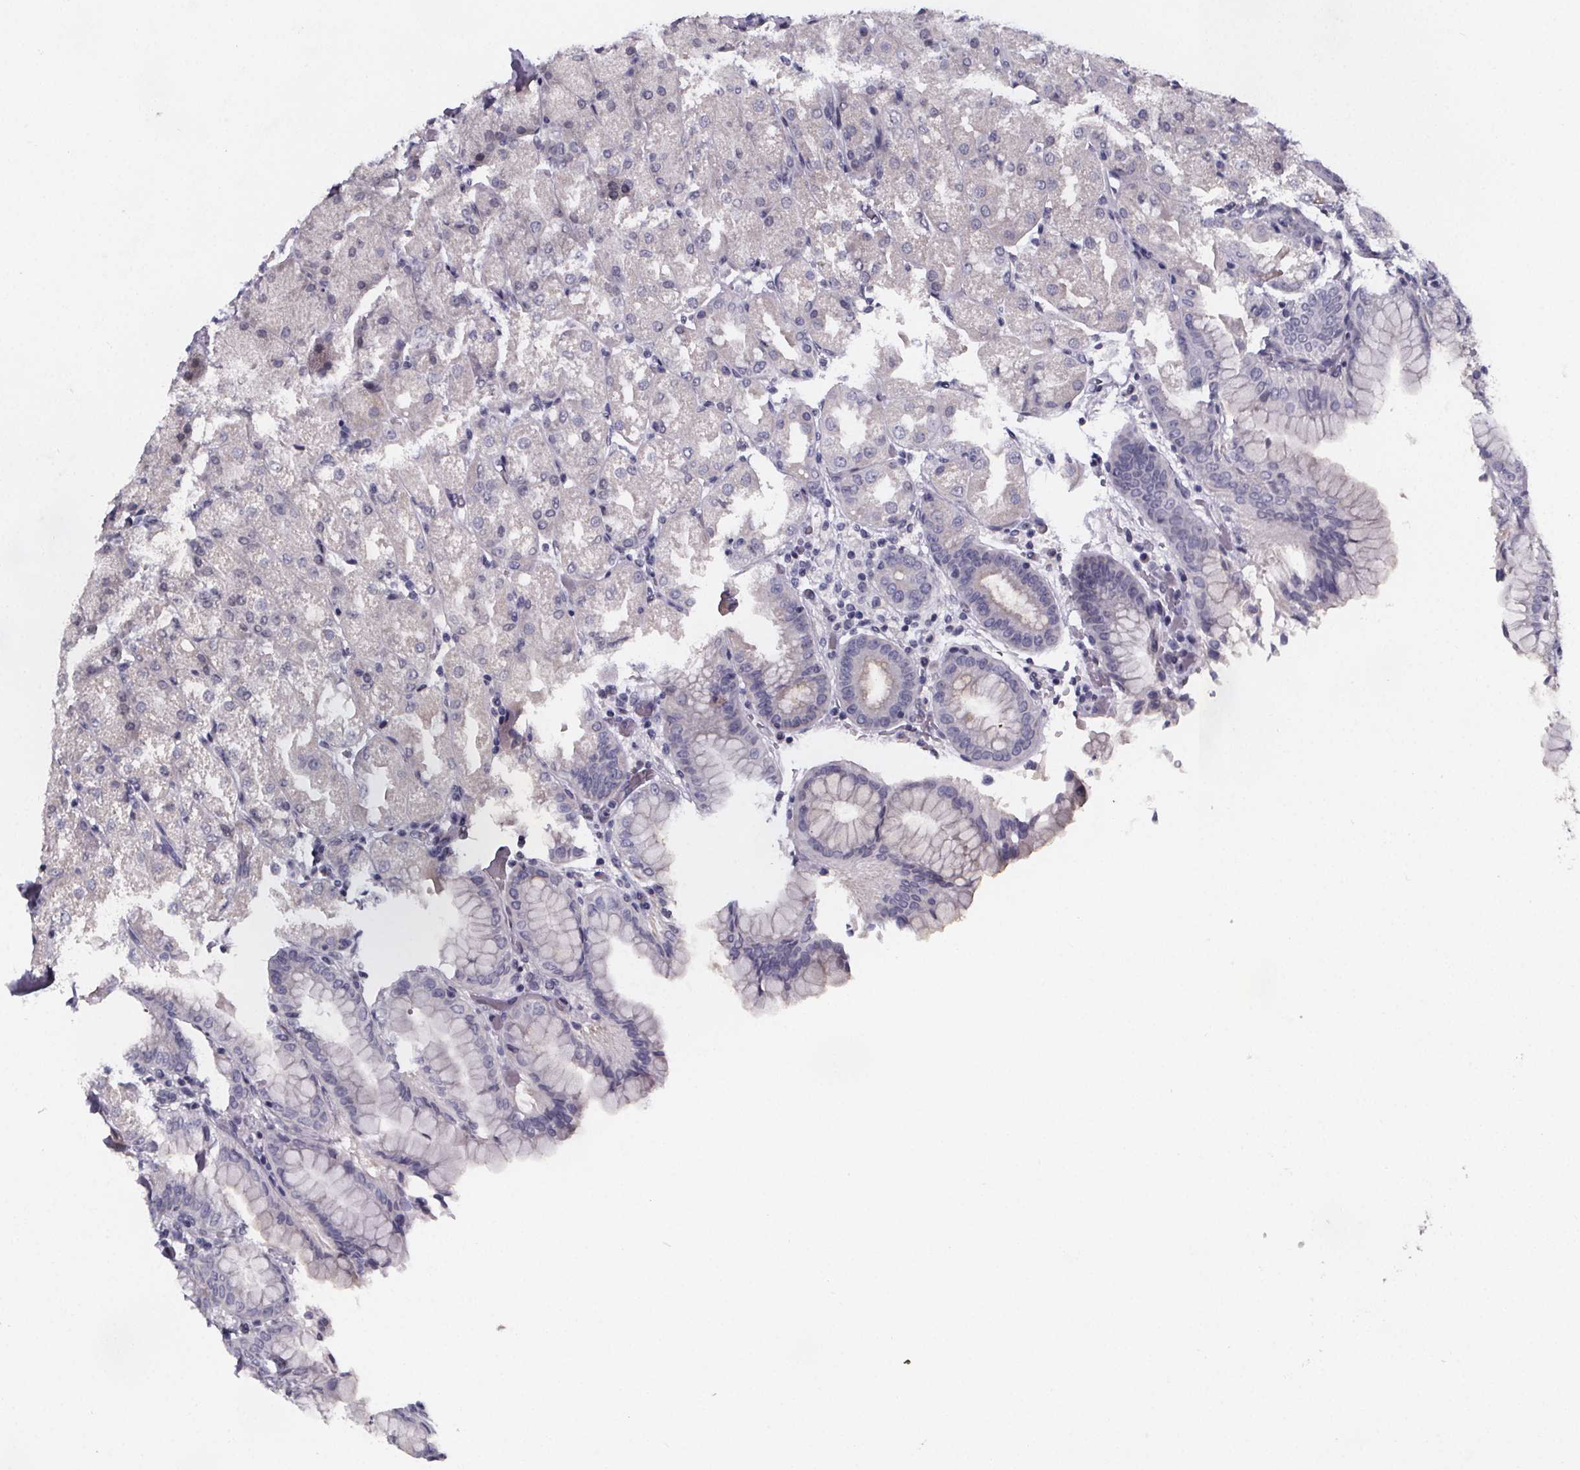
{"staining": {"intensity": "weak", "quantity": "<25%", "location": "cytoplasmic/membranous"}, "tissue": "stomach", "cell_type": "Glandular cells", "image_type": "normal", "snomed": [{"axis": "morphology", "description": "Normal tissue, NOS"}, {"axis": "topography", "description": "Stomach, upper"}, {"axis": "topography", "description": "Stomach"}, {"axis": "topography", "description": "Stomach, lower"}], "caption": "Photomicrograph shows no significant protein expression in glandular cells of unremarkable stomach. (DAB (3,3'-diaminobenzidine) immunohistochemistry visualized using brightfield microscopy, high magnification).", "gene": "PAH", "patient": {"sex": "male", "age": 62}}